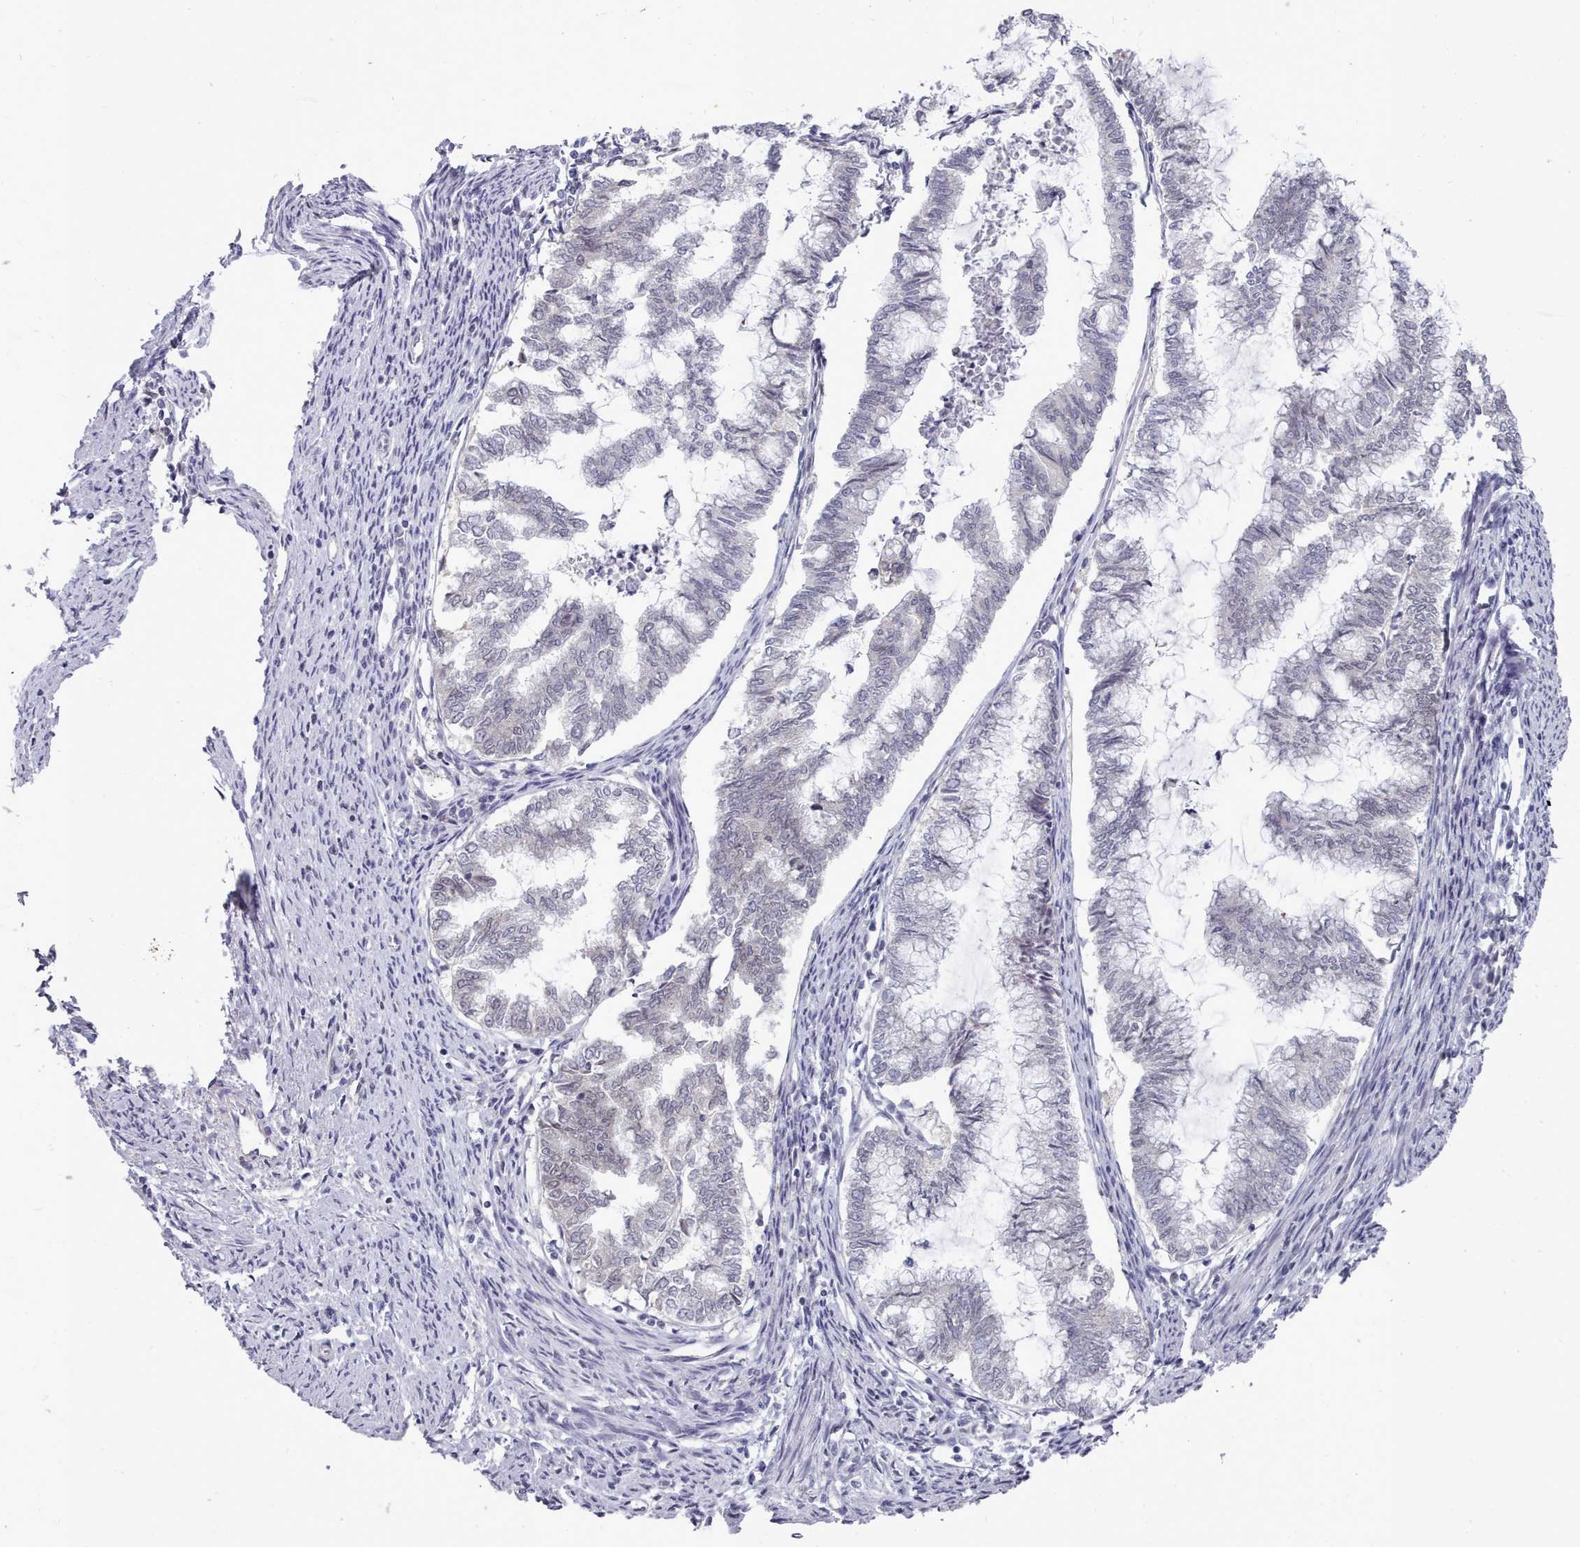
{"staining": {"intensity": "negative", "quantity": "none", "location": "none"}, "tissue": "endometrial cancer", "cell_type": "Tumor cells", "image_type": "cancer", "snomed": [{"axis": "morphology", "description": "Adenocarcinoma, NOS"}, {"axis": "topography", "description": "Endometrium"}], "caption": "DAB (3,3'-diaminobenzidine) immunohistochemical staining of endometrial cancer reveals no significant positivity in tumor cells. (Brightfield microscopy of DAB (3,3'-diaminobenzidine) immunohistochemistry at high magnification).", "gene": "GINS1", "patient": {"sex": "female", "age": 79}}